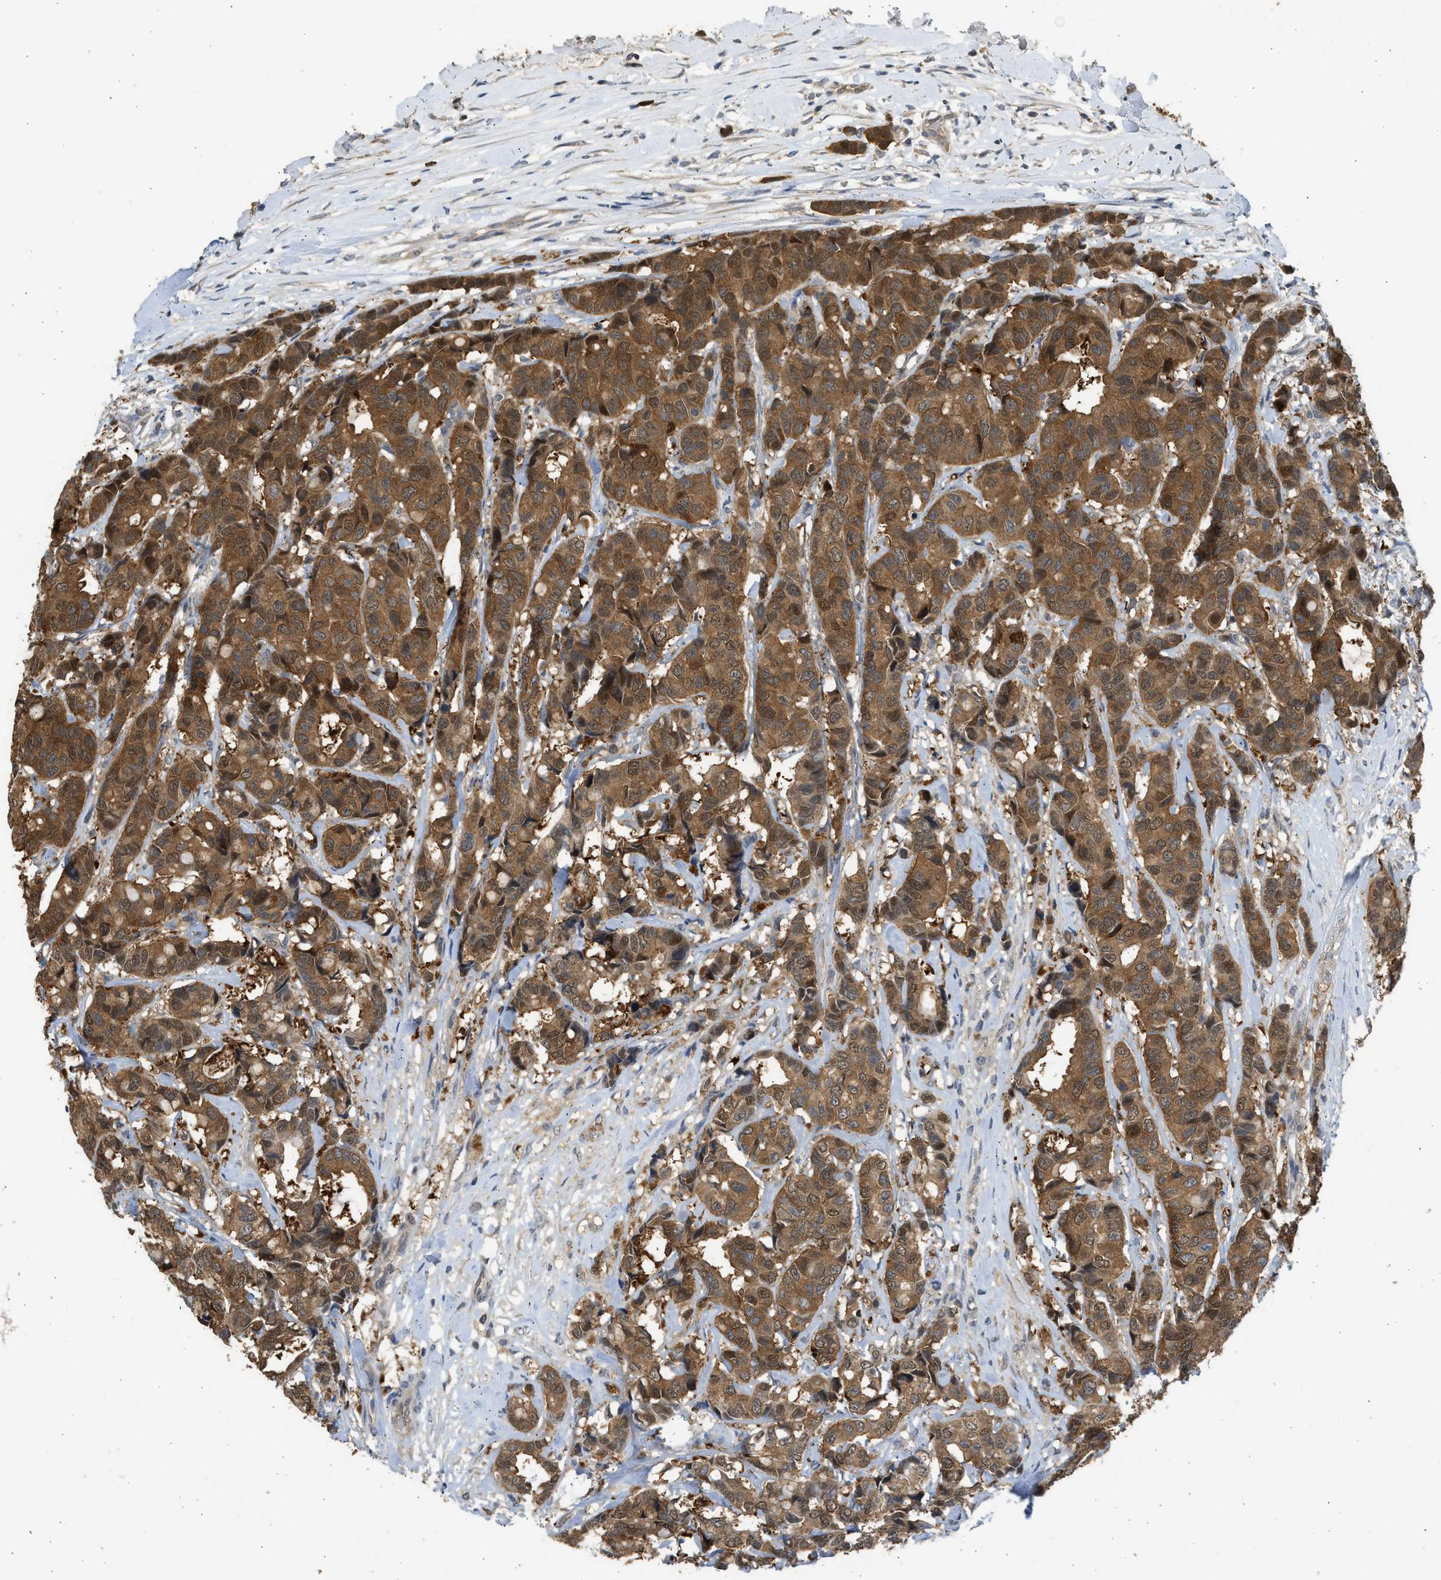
{"staining": {"intensity": "moderate", "quantity": ">75%", "location": "cytoplasmic/membranous"}, "tissue": "breast cancer", "cell_type": "Tumor cells", "image_type": "cancer", "snomed": [{"axis": "morphology", "description": "Duct carcinoma"}, {"axis": "topography", "description": "Breast"}], "caption": "Breast cancer (invasive ductal carcinoma) stained for a protein (brown) demonstrates moderate cytoplasmic/membranous positive positivity in approximately >75% of tumor cells.", "gene": "MAPK7", "patient": {"sex": "female", "age": 87}}